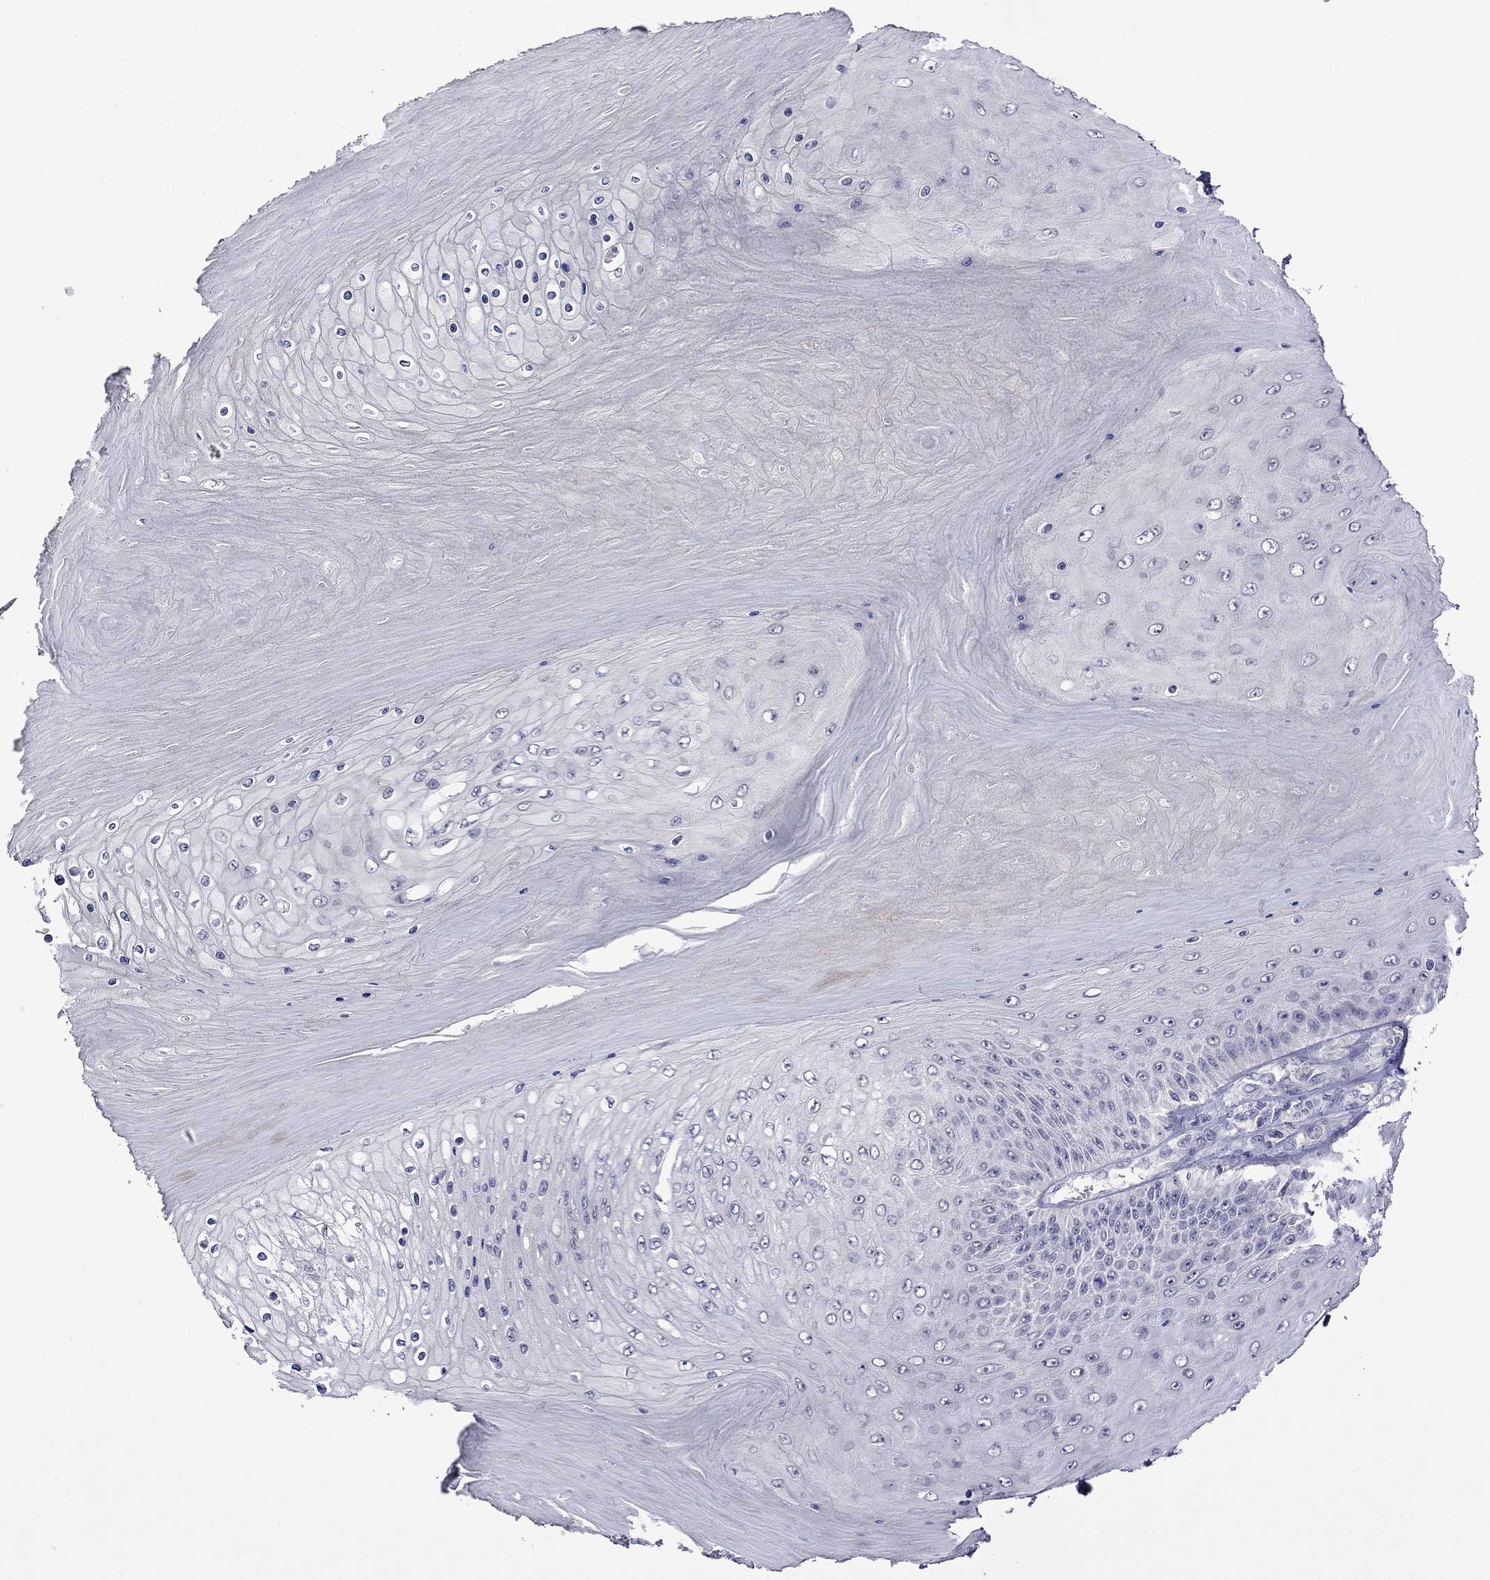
{"staining": {"intensity": "negative", "quantity": "none", "location": "none"}, "tissue": "skin cancer", "cell_type": "Tumor cells", "image_type": "cancer", "snomed": [{"axis": "morphology", "description": "Squamous cell carcinoma, NOS"}, {"axis": "topography", "description": "Skin"}], "caption": "The photomicrograph displays no staining of tumor cells in skin squamous cell carcinoma.", "gene": "STAR", "patient": {"sex": "male", "age": 62}}